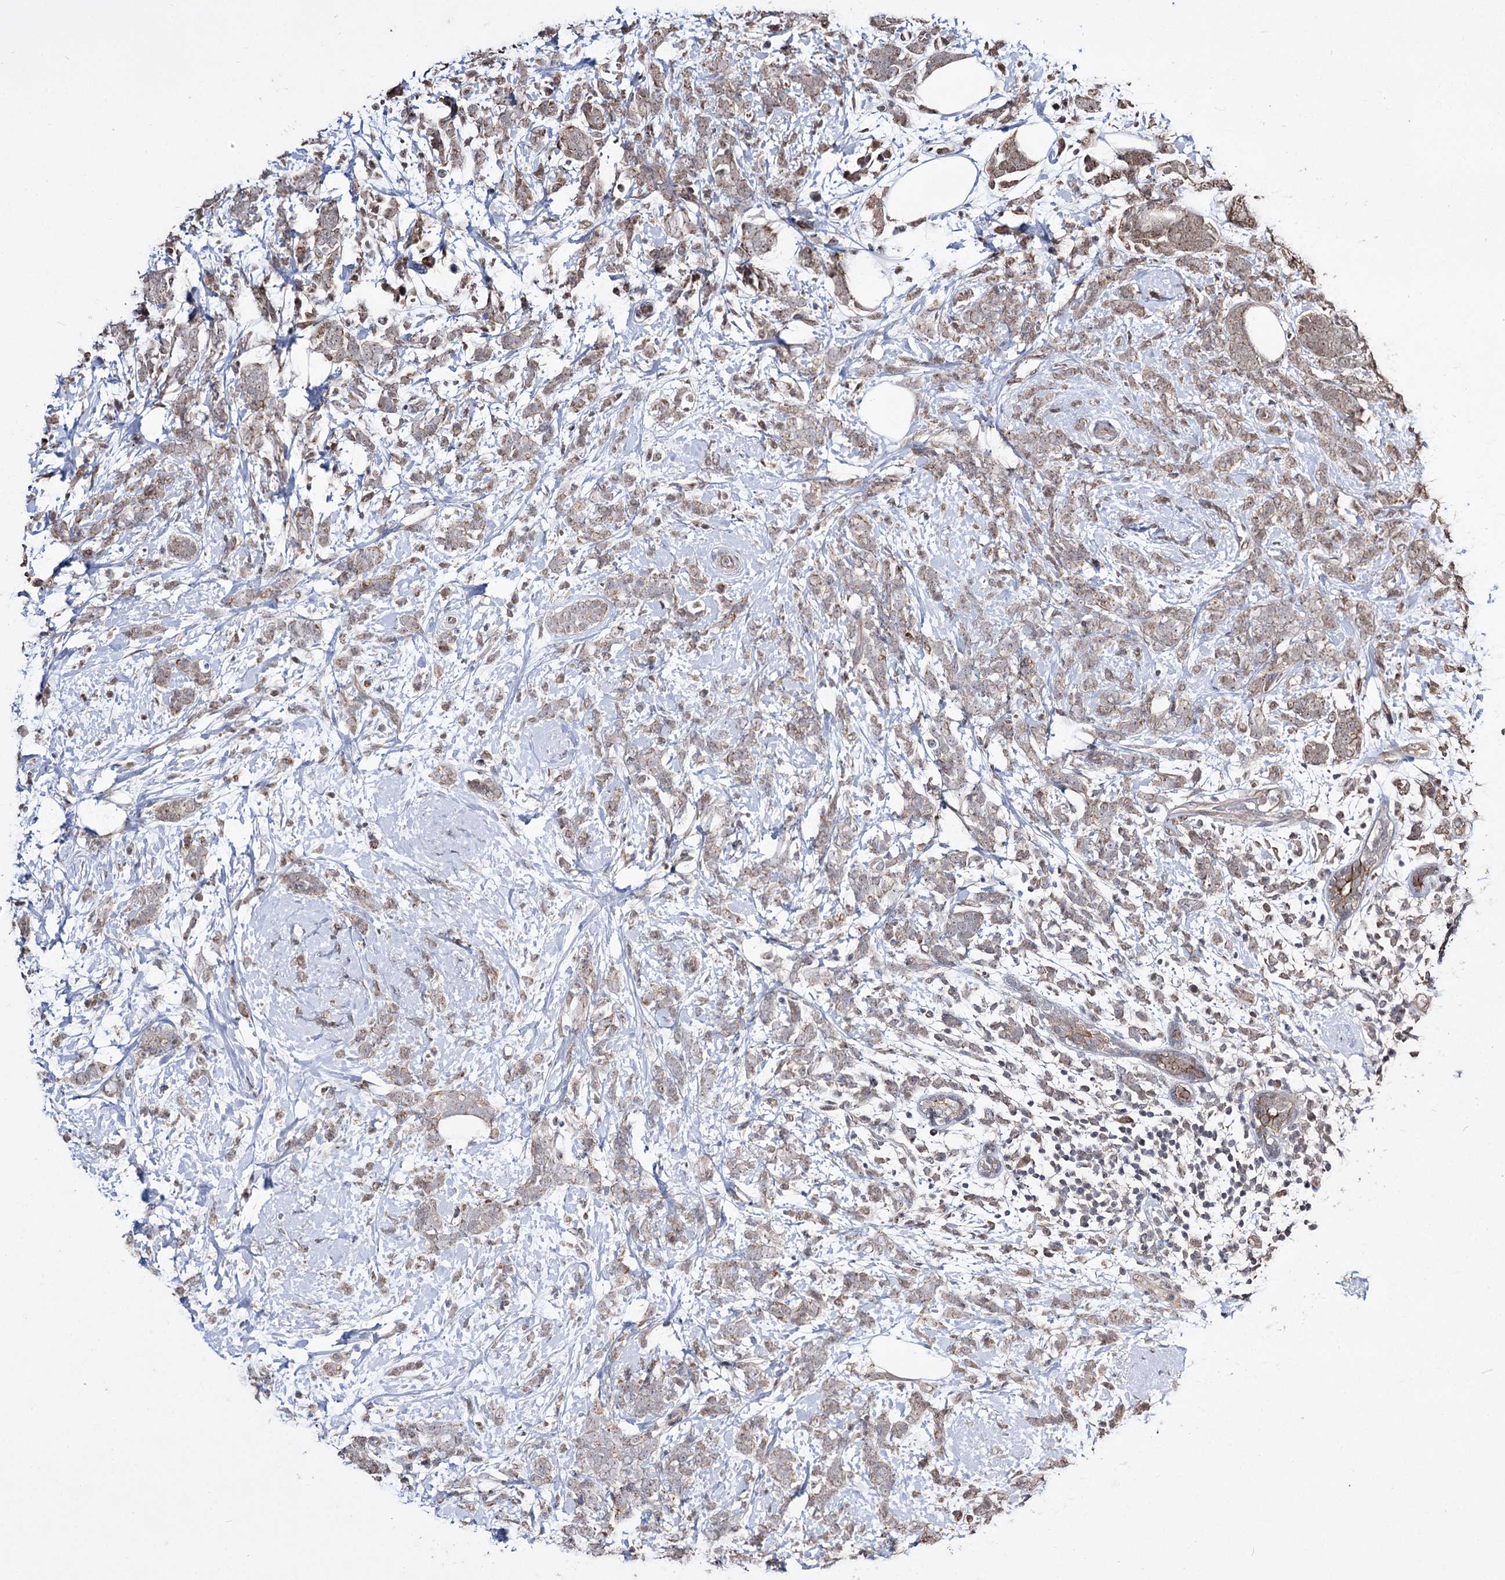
{"staining": {"intensity": "weak", "quantity": ">75%", "location": "cytoplasmic/membranous,nuclear"}, "tissue": "breast cancer", "cell_type": "Tumor cells", "image_type": "cancer", "snomed": [{"axis": "morphology", "description": "Lobular carcinoma"}, {"axis": "topography", "description": "Breast"}], "caption": "Immunohistochemical staining of human lobular carcinoma (breast) reveals weak cytoplasmic/membranous and nuclear protein staining in approximately >75% of tumor cells.", "gene": "CPNE8", "patient": {"sex": "female", "age": 58}}